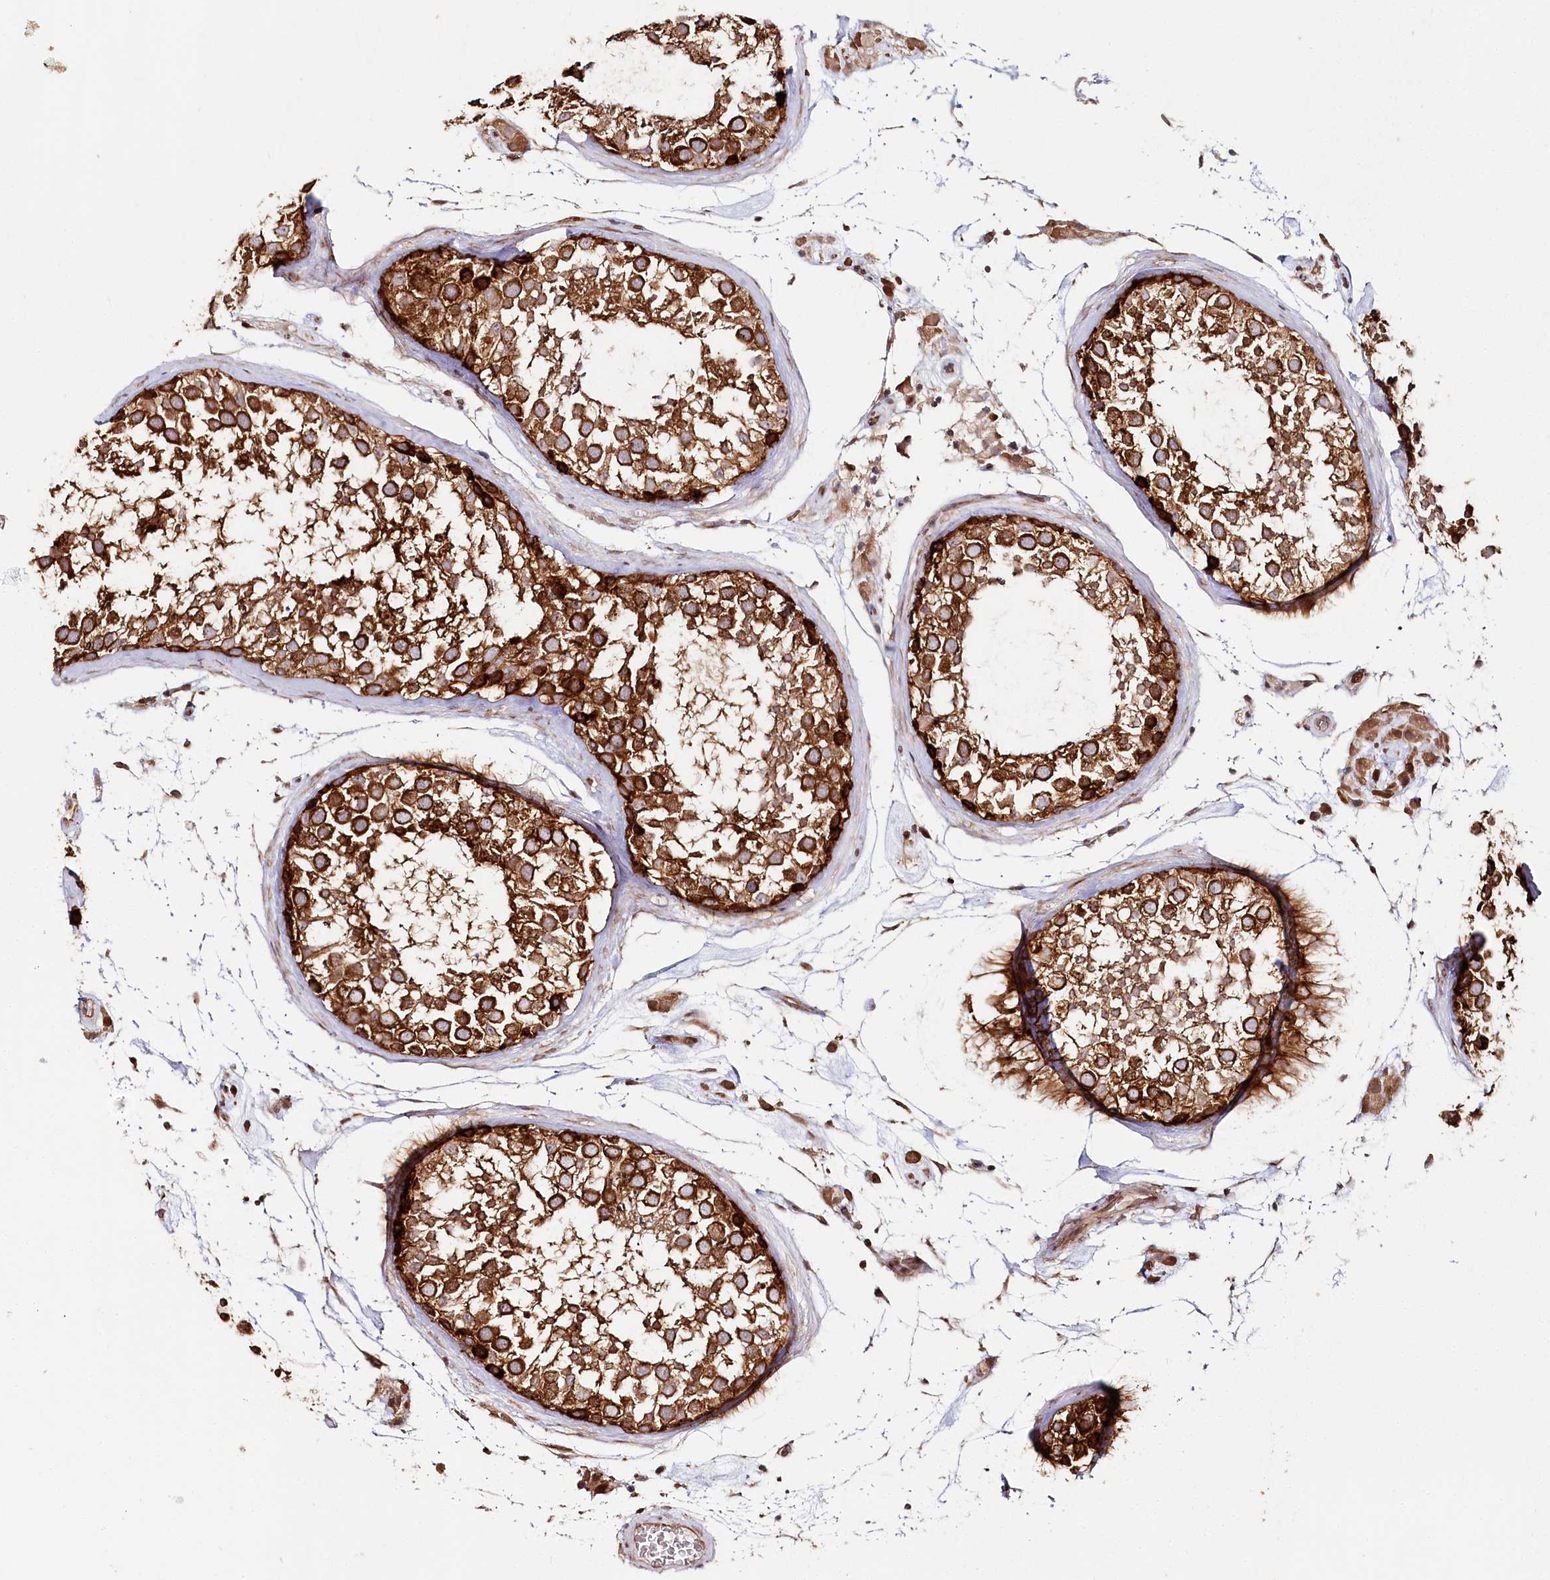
{"staining": {"intensity": "strong", "quantity": ">75%", "location": "cytoplasmic/membranous"}, "tissue": "testis", "cell_type": "Cells in seminiferous ducts", "image_type": "normal", "snomed": [{"axis": "morphology", "description": "Normal tissue, NOS"}, {"axis": "topography", "description": "Testis"}], "caption": "A brown stain labels strong cytoplasmic/membranous expression of a protein in cells in seminiferous ducts of unremarkable human testis.", "gene": "OTUD4", "patient": {"sex": "male", "age": 46}}